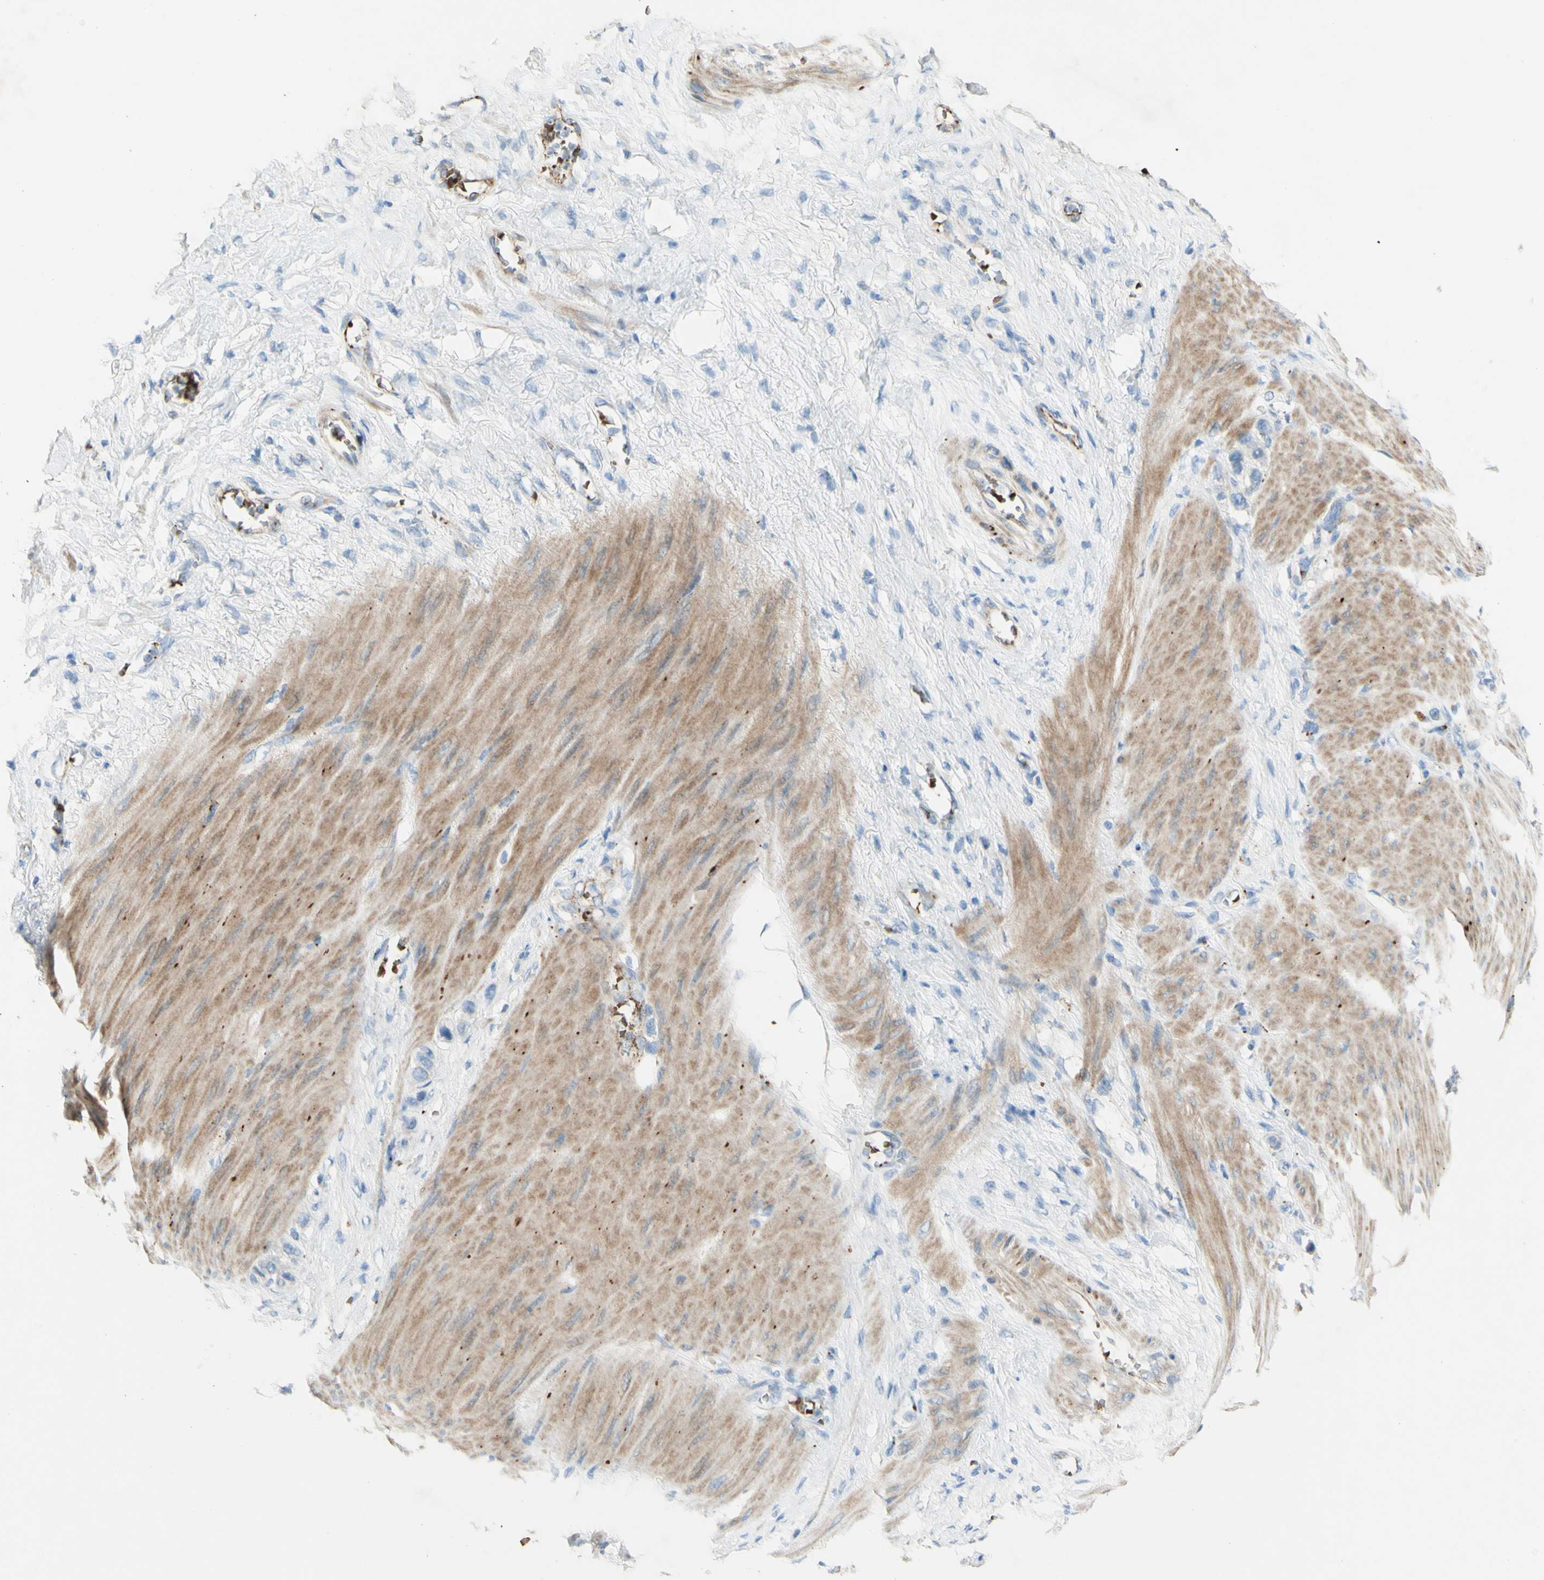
{"staining": {"intensity": "negative", "quantity": "none", "location": "none"}, "tissue": "stomach cancer", "cell_type": "Tumor cells", "image_type": "cancer", "snomed": [{"axis": "morphology", "description": "Adenocarcinoma, NOS"}, {"axis": "morphology", "description": "Adenocarcinoma, High grade"}, {"axis": "topography", "description": "Stomach, upper"}, {"axis": "topography", "description": "Stomach, lower"}], "caption": "High magnification brightfield microscopy of stomach cancer stained with DAB (brown) and counterstained with hematoxylin (blue): tumor cells show no significant staining. (DAB (3,3'-diaminobenzidine) immunohistochemistry with hematoxylin counter stain).", "gene": "GAN", "patient": {"sex": "female", "age": 65}}